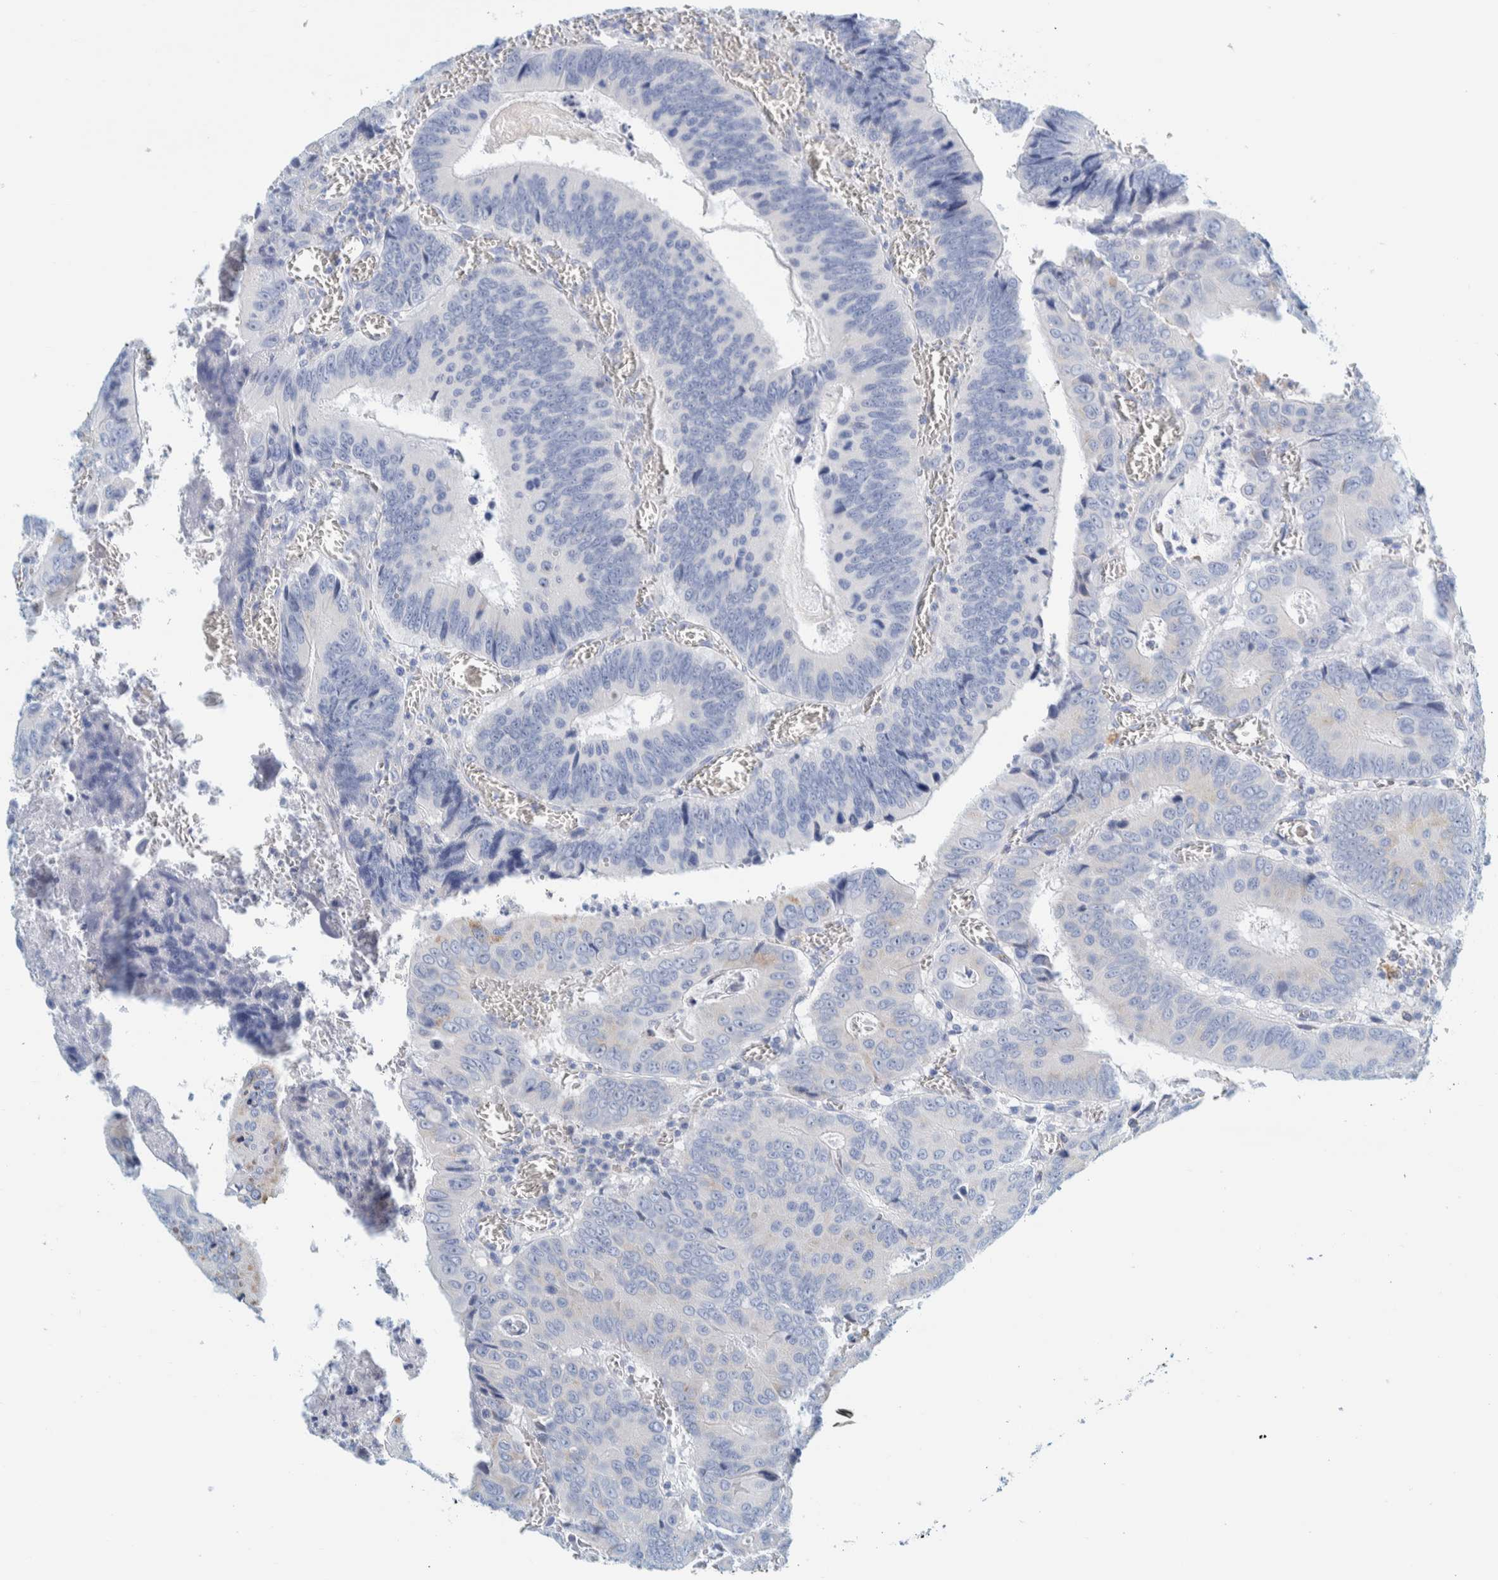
{"staining": {"intensity": "negative", "quantity": "none", "location": "none"}, "tissue": "colorectal cancer", "cell_type": "Tumor cells", "image_type": "cancer", "snomed": [{"axis": "morphology", "description": "Inflammation, NOS"}, {"axis": "morphology", "description": "Adenocarcinoma, NOS"}, {"axis": "topography", "description": "Colon"}], "caption": "Immunohistochemistry photomicrograph of neoplastic tissue: human adenocarcinoma (colorectal) stained with DAB (3,3'-diaminobenzidine) shows no significant protein staining in tumor cells.", "gene": "MOG", "patient": {"sex": "male", "age": 72}}